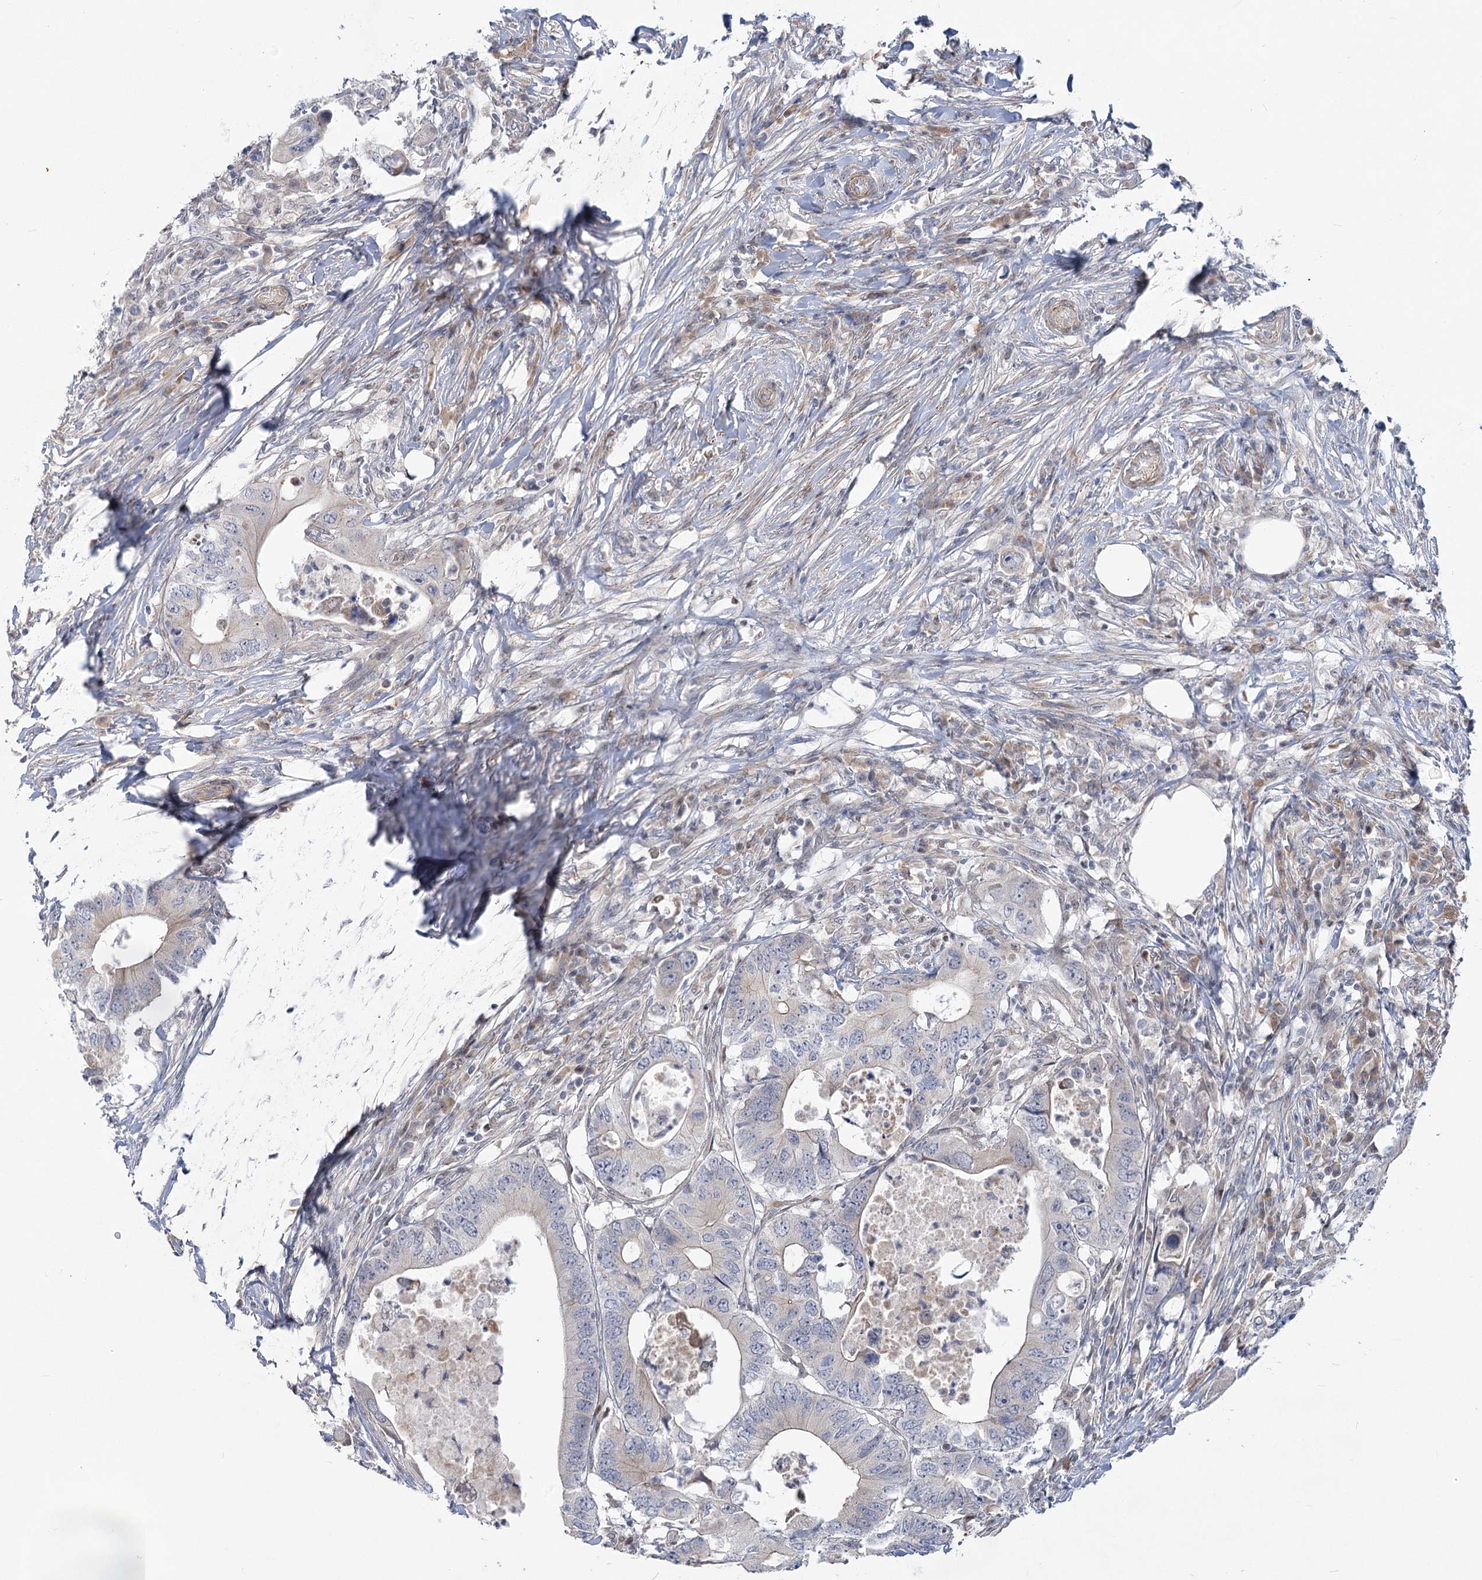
{"staining": {"intensity": "negative", "quantity": "none", "location": "none"}, "tissue": "colorectal cancer", "cell_type": "Tumor cells", "image_type": "cancer", "snomed": [{"axis": "morphology", "description": "Adenocarcinoma, NOS"}, {"axis": "topography", "description": "Colon"}], "caption": "IHC image of neoplastic tissue: adenocarcinoma (colorectal) stained with DAB reveals no significant protein expression in tumor cells.", "gene": "ARSI", "patient": {"sex": "male", "age": 71}}